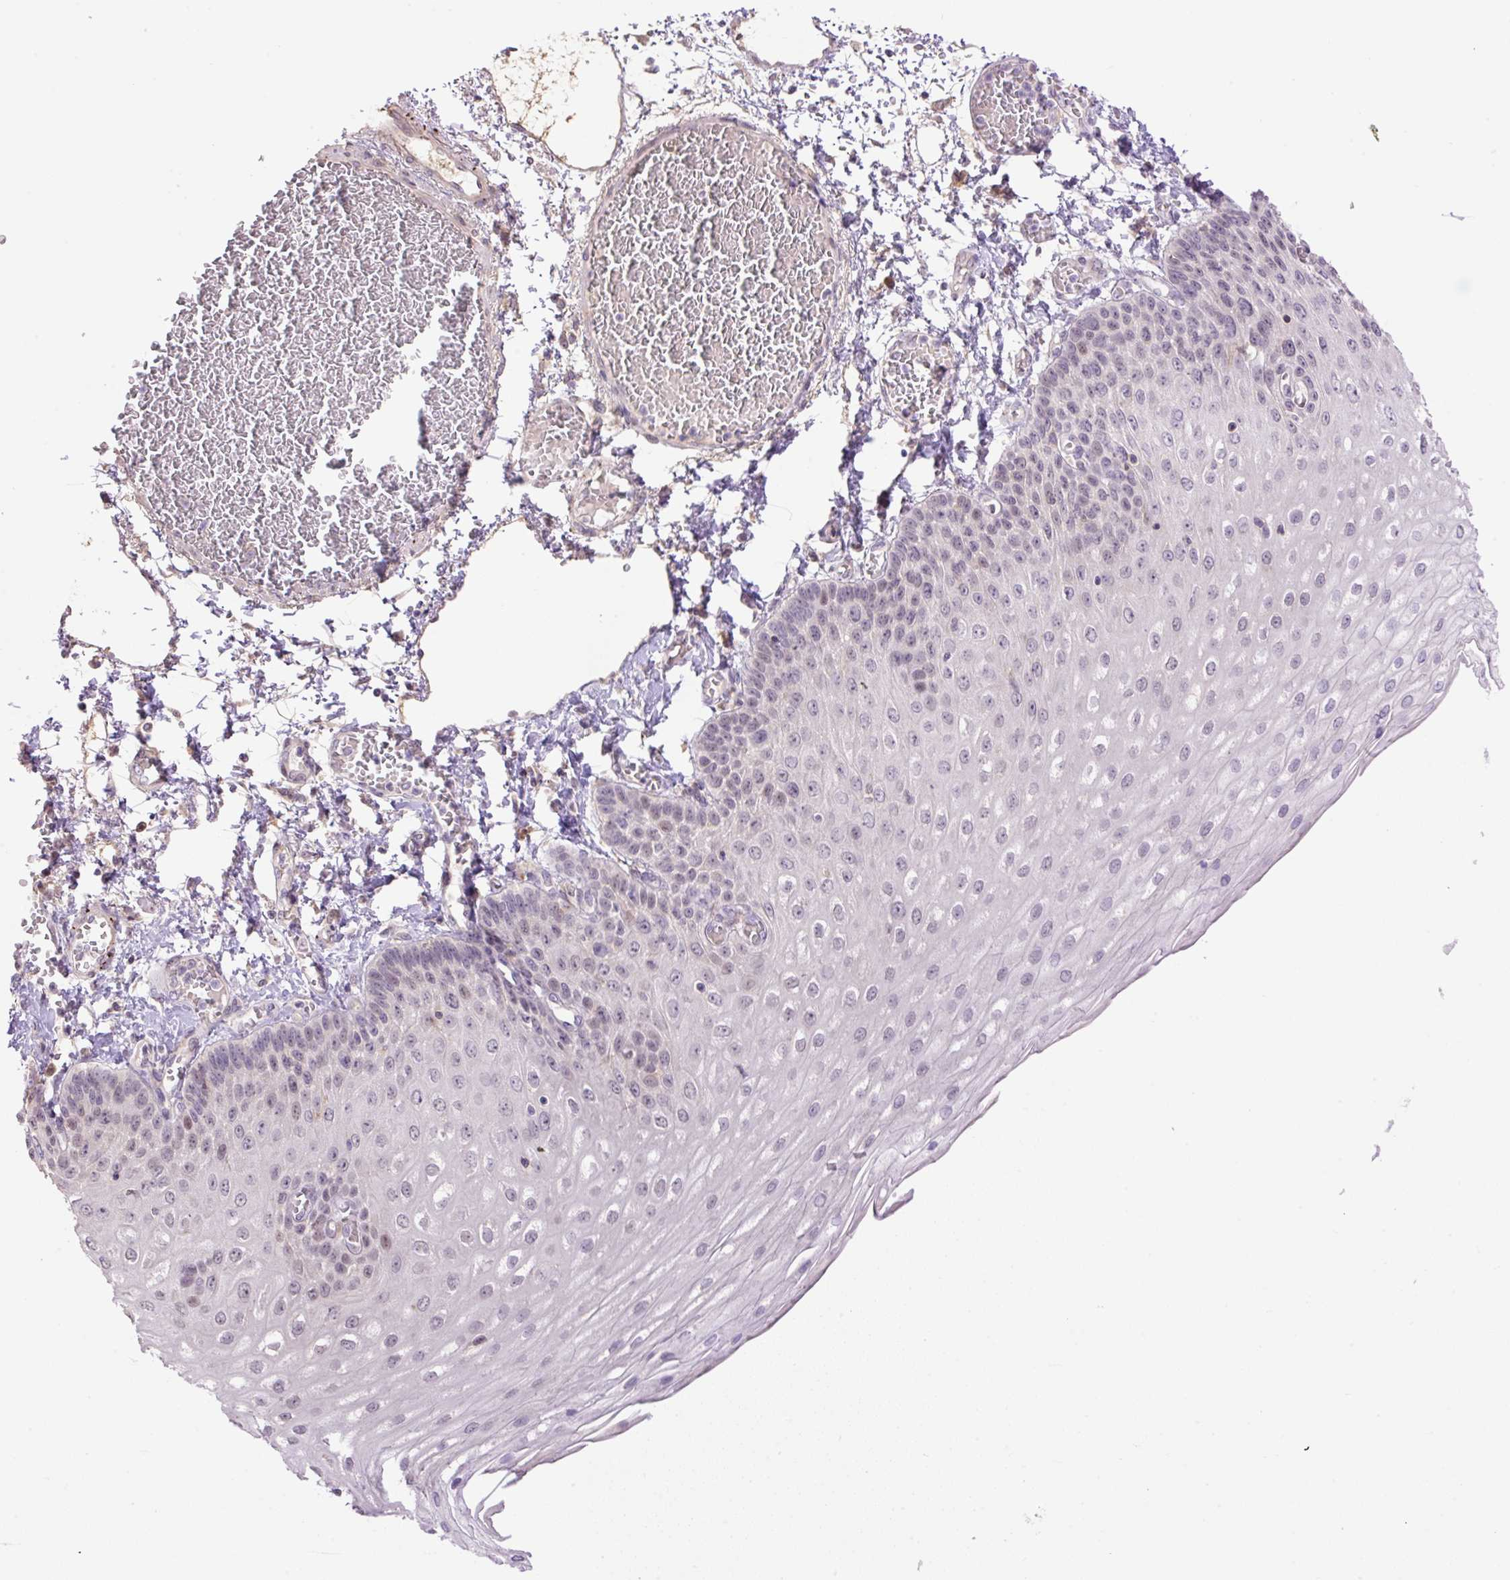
{"staining": {"intensity": "weak", "quantity": "25%-75%", "location": "nuclear"}, "tissue": "esophagus", "cell_type": "Squamous epithelial cells", "image_type": "normal", "snomed": [{"axis": "morphology", "description": "Normal tissue, NOS"}, {"axis": "morphology", "description": "Adenocarcinoma, NOS"}, {"axis": "topography", "description": "Esophagus"}], "caption": "Unremarkable esophagus shows weak nuclear expression in approximately 25%-75% of squamous epithelial cells, visualized by immunohistochemistry.", "gene": "HABP4", "patient": {"sex": "male", "age": 81}}